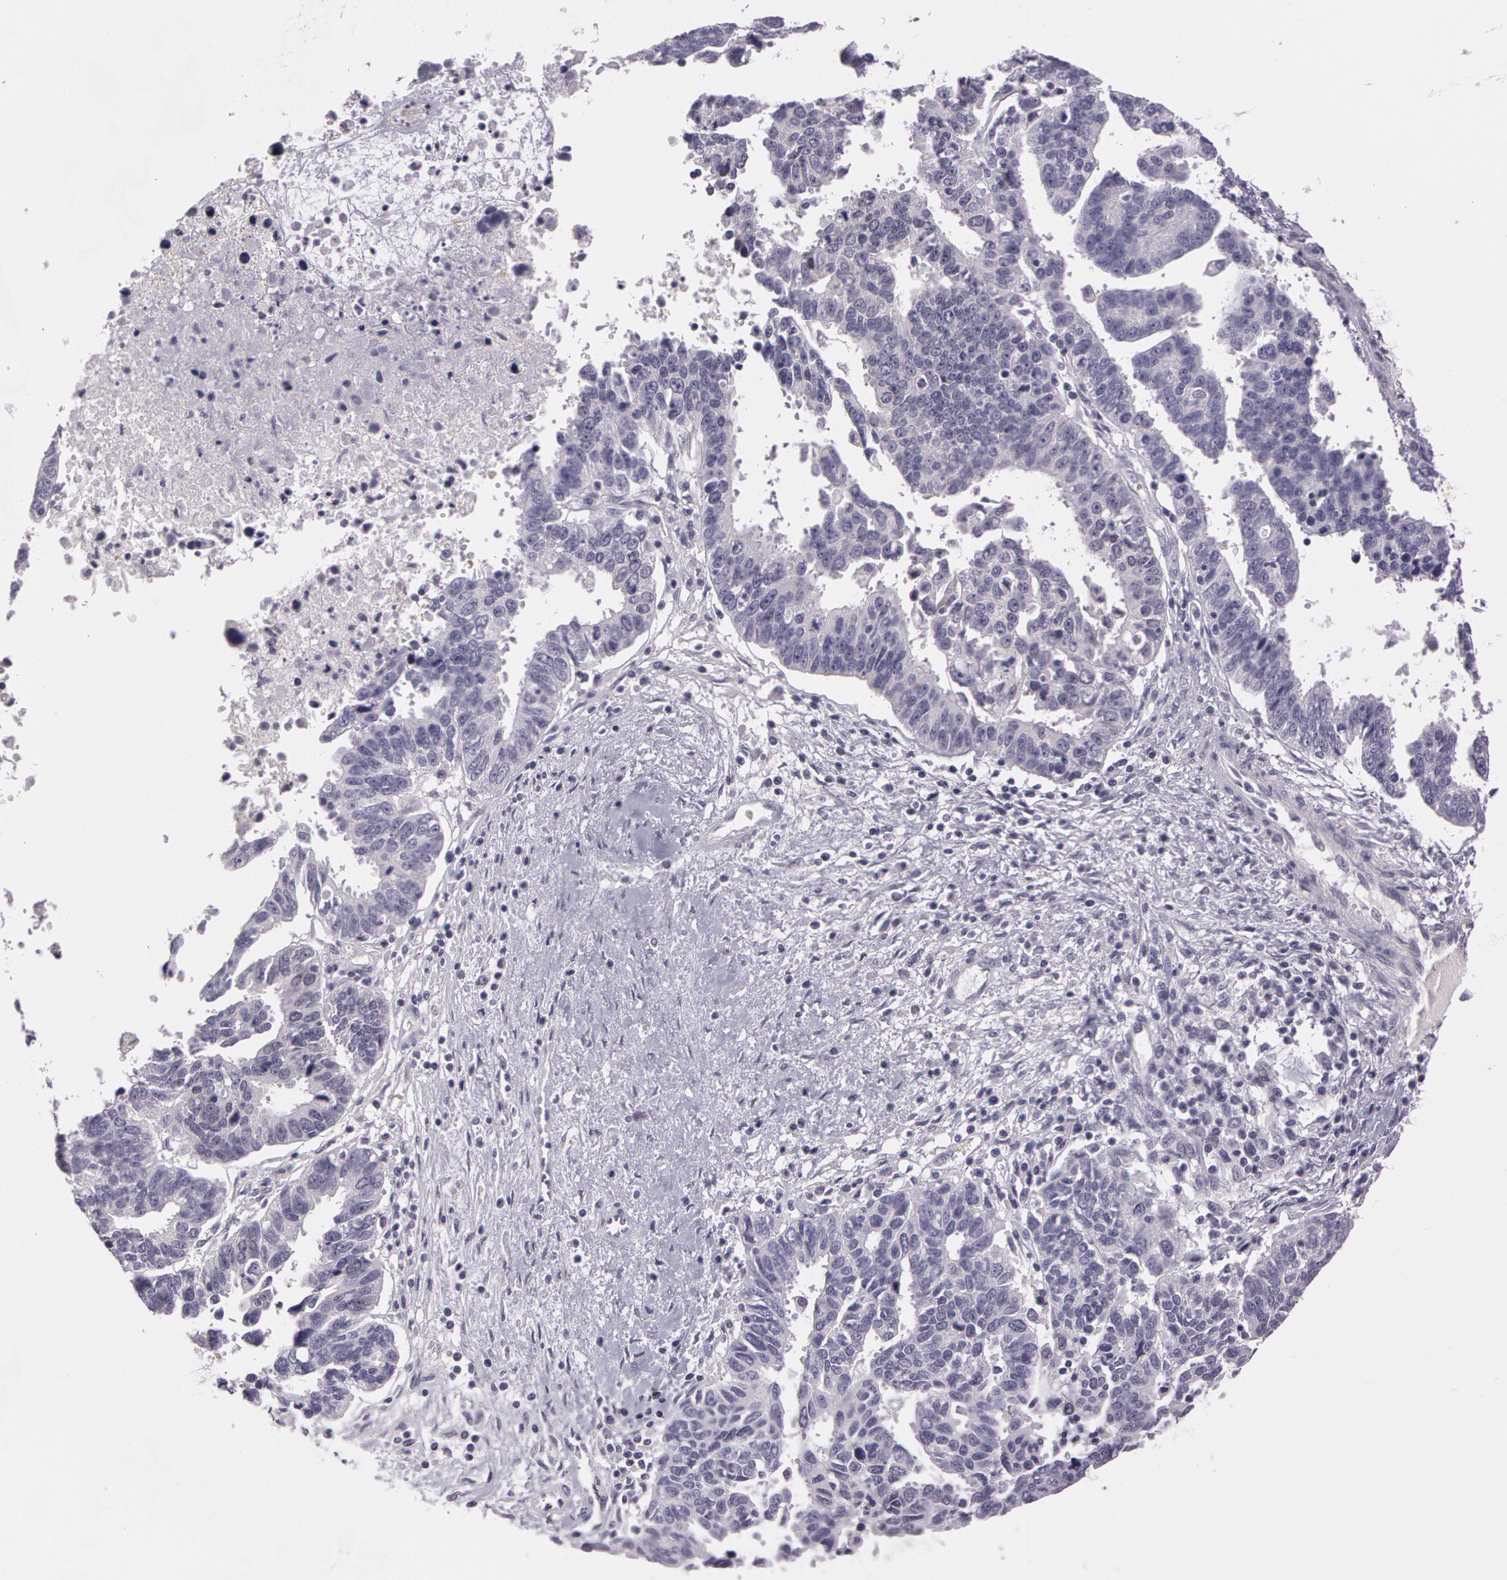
{"staining": {"intensity": "negative", "quantity": "none", "location": "none"}, "tissue": "ovarian cancer", "cell_type": "Tumor cells", "image_type": "cancer", "snomed": [{"axis": "morphology", "description": "Carcinoma, endometroid"}, {"axis": "morphology", "description": "Cystadenocarcinoma, serous, NOS"}, {"axis": "topography", "description": "Ovary"}], "caption": "Immunohistochemistry (IHC) of human ovarian cancer shows no staining in tumor cells.", "gene": "G2E3", "patient": {"sex": "female", "age": 45}}